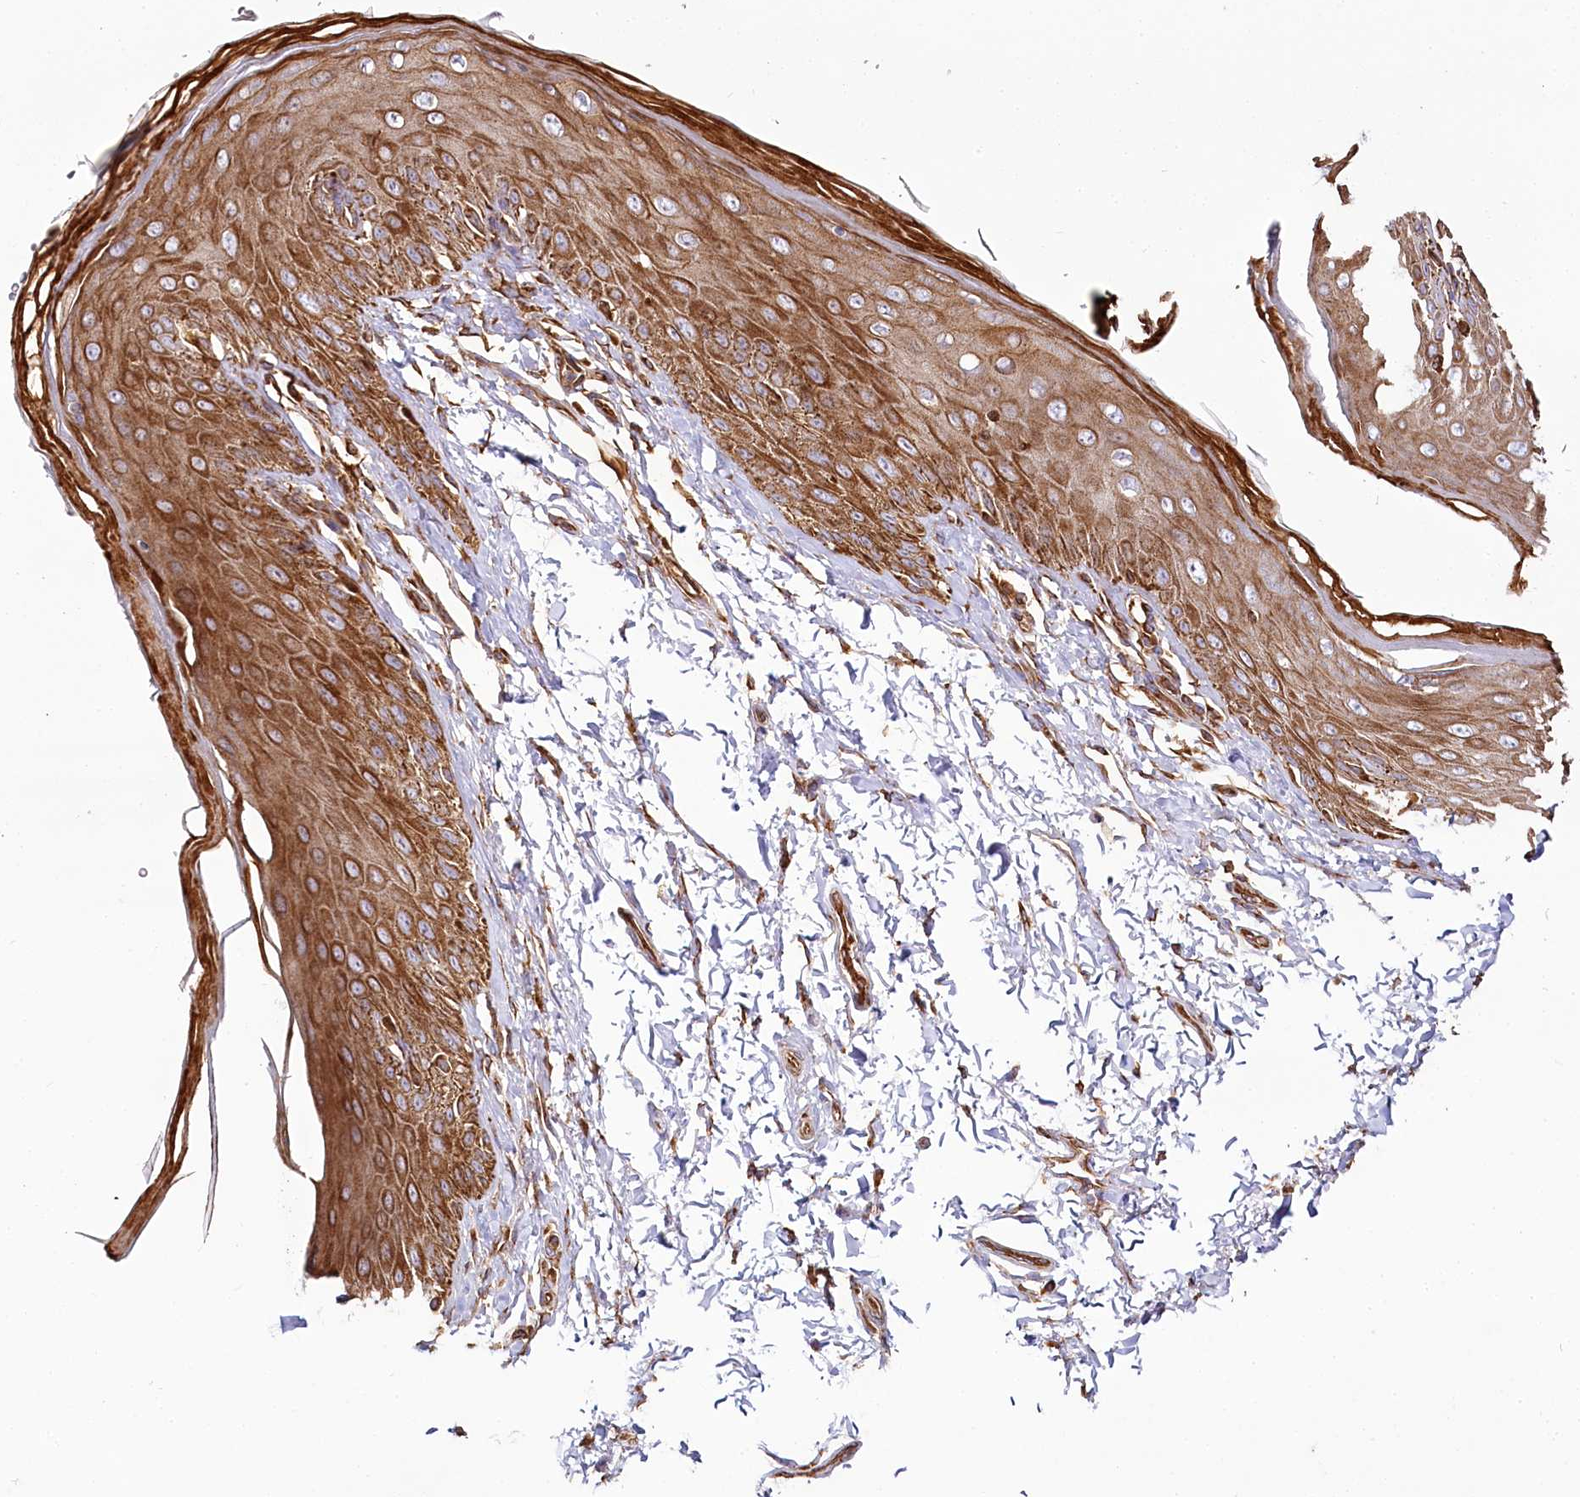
{"staining": {"intensity": "strong", "quantity": ">75%", "location": "cytoplasmic/membranous"}, "tissue": "skin", "cell_type": "Epidermal cells", "image_type": "normal", "snomed": [{"axis": "morphology", "description": "Normal tissue, NOS"}, {"axis": "topography", "description": "Anal"}], "caption": "An image of human skin stained for a protein displays strong cytoplasmic/membranous brown staining in epidermal cells.", "gene": "THUMPD3", "patient": {"sex": "male", "age": 44}}